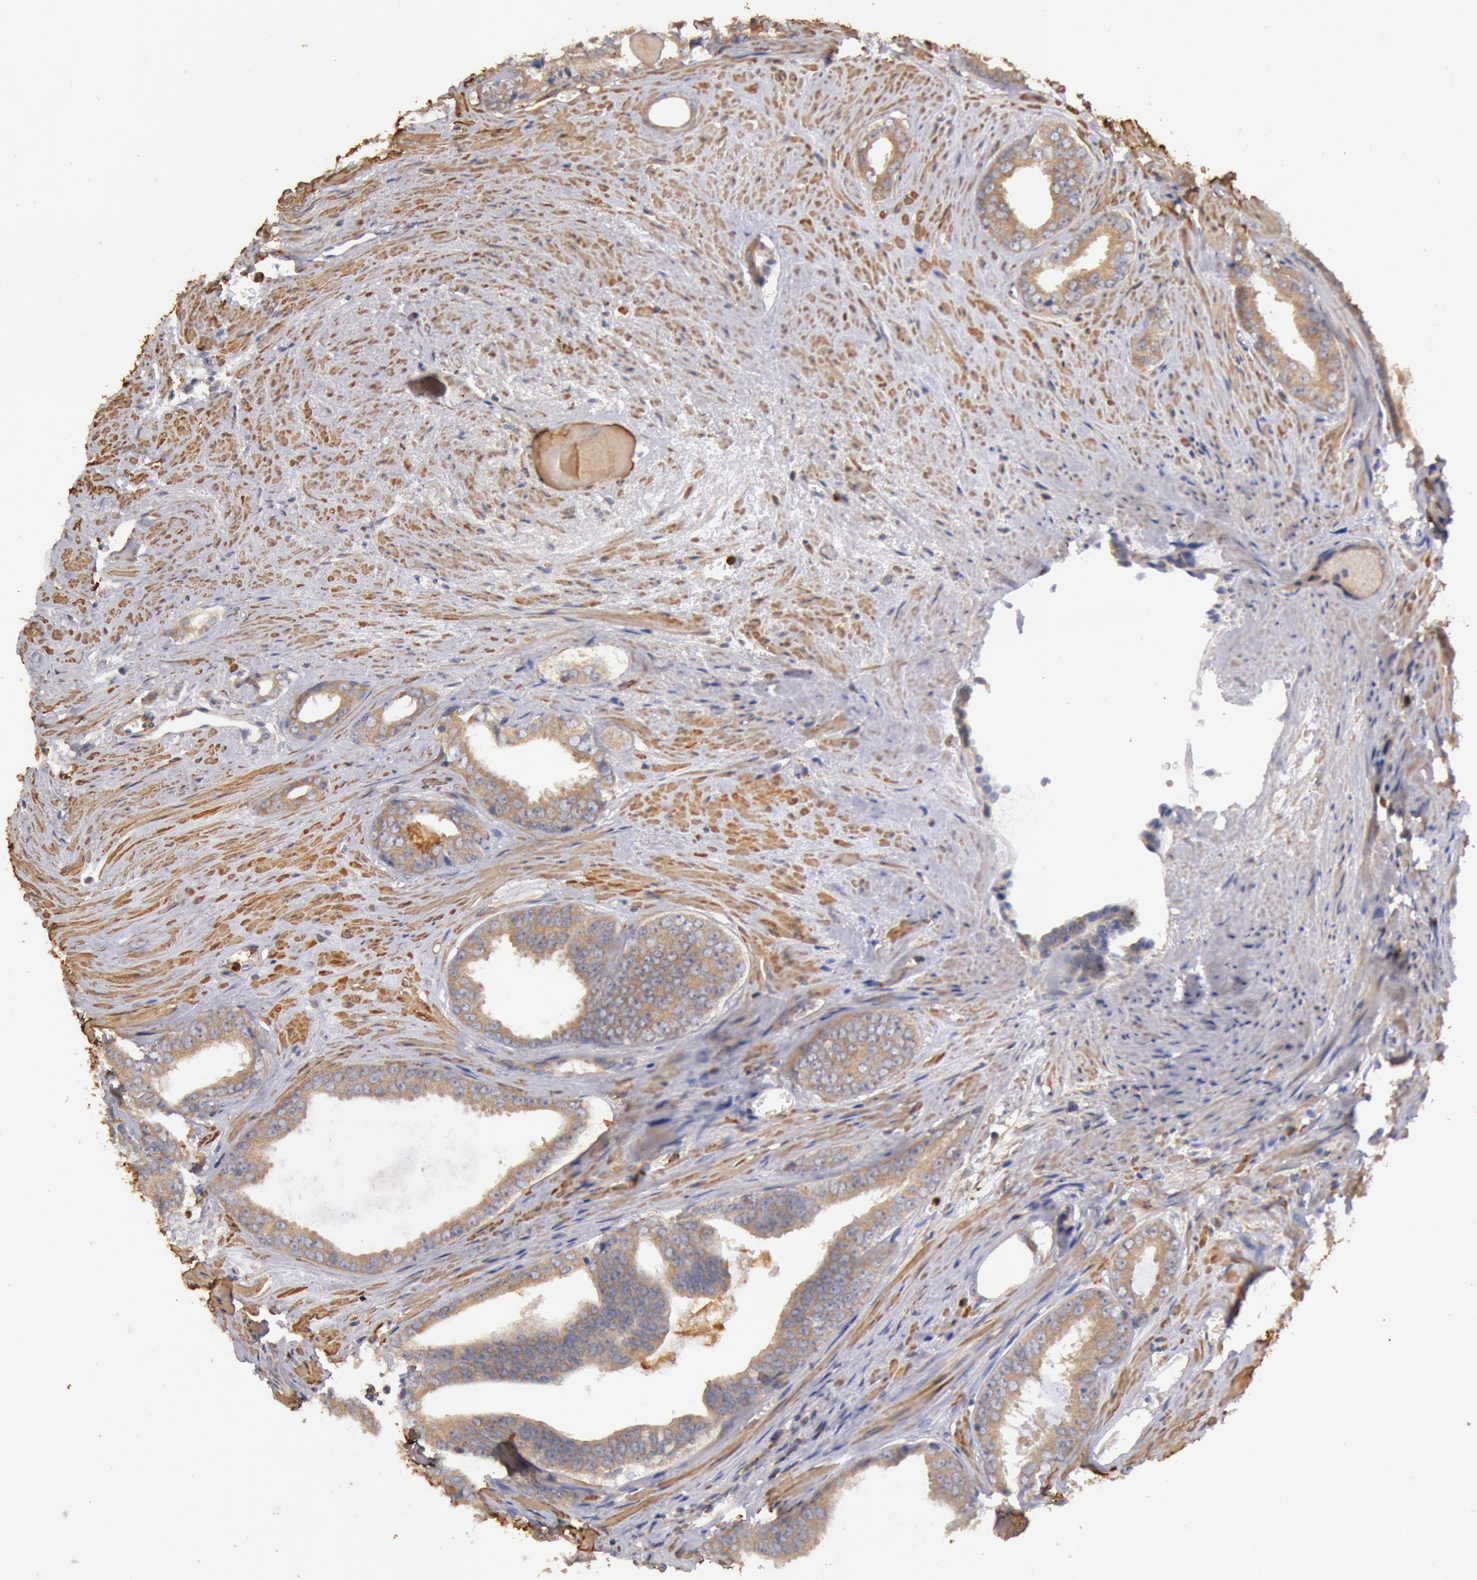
{"staining": {"intensity": "weak", "quantity": "<25%", "location": "cytoplasmic/membranous"}, "tissue": "prostate cancer", "cell_type": "Tumor cells", "image_type": "cancer", "snomed": [{"axis": "morphology", "description": "Adenocarcinoma, Medium grade"}, {"axis": "topography", "description": "Prostate"}], "caption": "Immunohistochemistry image of prostate medium-grade adenocarcinoma stained for a protein (brown), which displays no expression in tumor cells. The staining was performed using DAB (3,3'-diaminobenzidine) to visualize the protein expression in brown, while the nuclei were stained in blue with hematoxylin (Magnification: 20x).", "gene": "TMED8", "patient": {"sex": "male", "age": 79}}